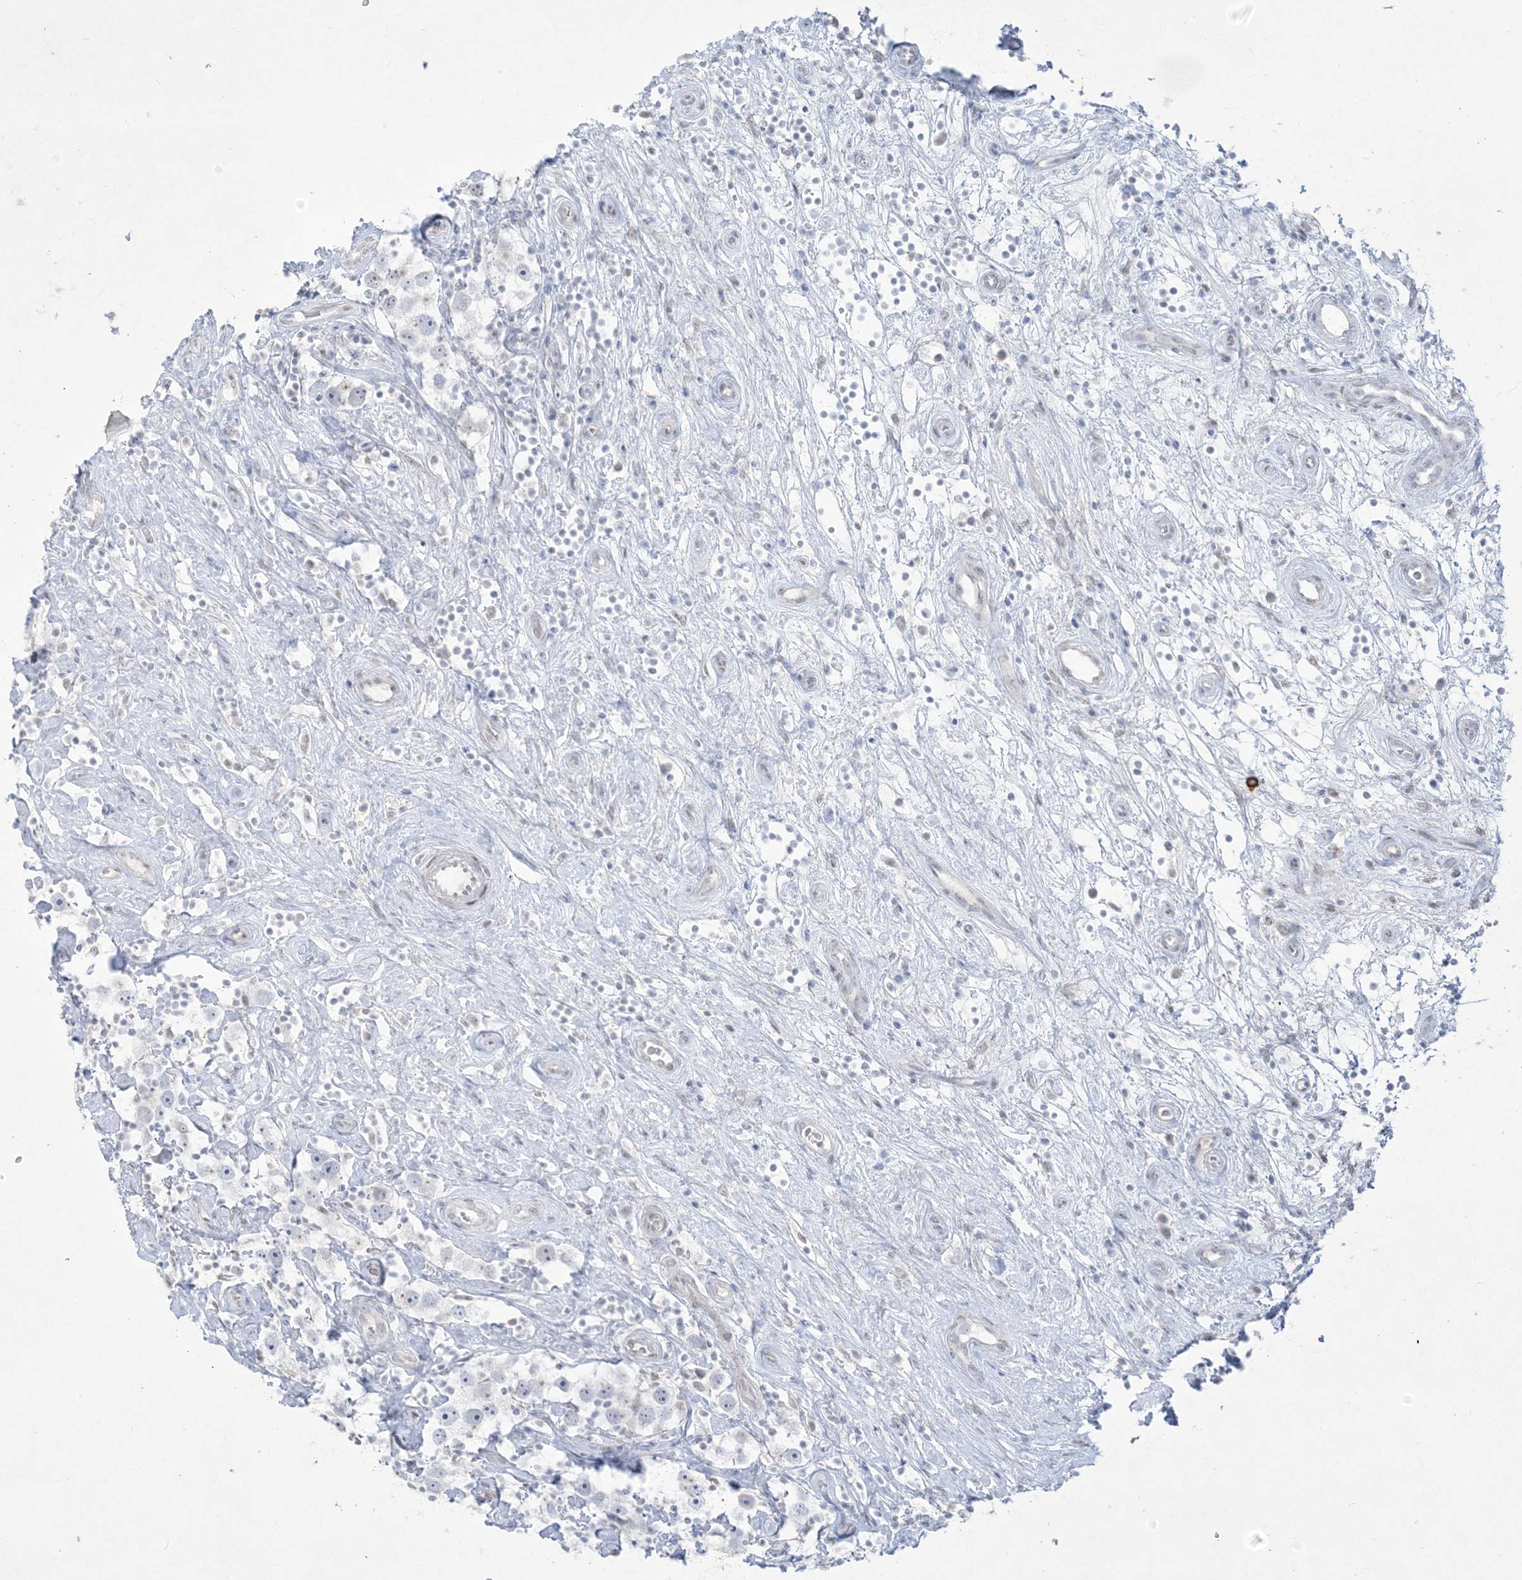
{"staining": {"intensity": "negative", "quantity": "none", "location": "none"}, "tissue": "testis cancer", "cell_type": "Tumor cells", "image_type": "cancer", "snomed": [{"axis": "morphology", "description": "Seminoma, NOS"}, {"axis": "topography", "description": "Testis"}], "caption": "Human seminoma (testis) stained for a protein using immunohistochemistry (IHC) displays no expression in tumor cells.", "gene": "HOMEZ", "patient": {"sex": "male", "age": 49}}